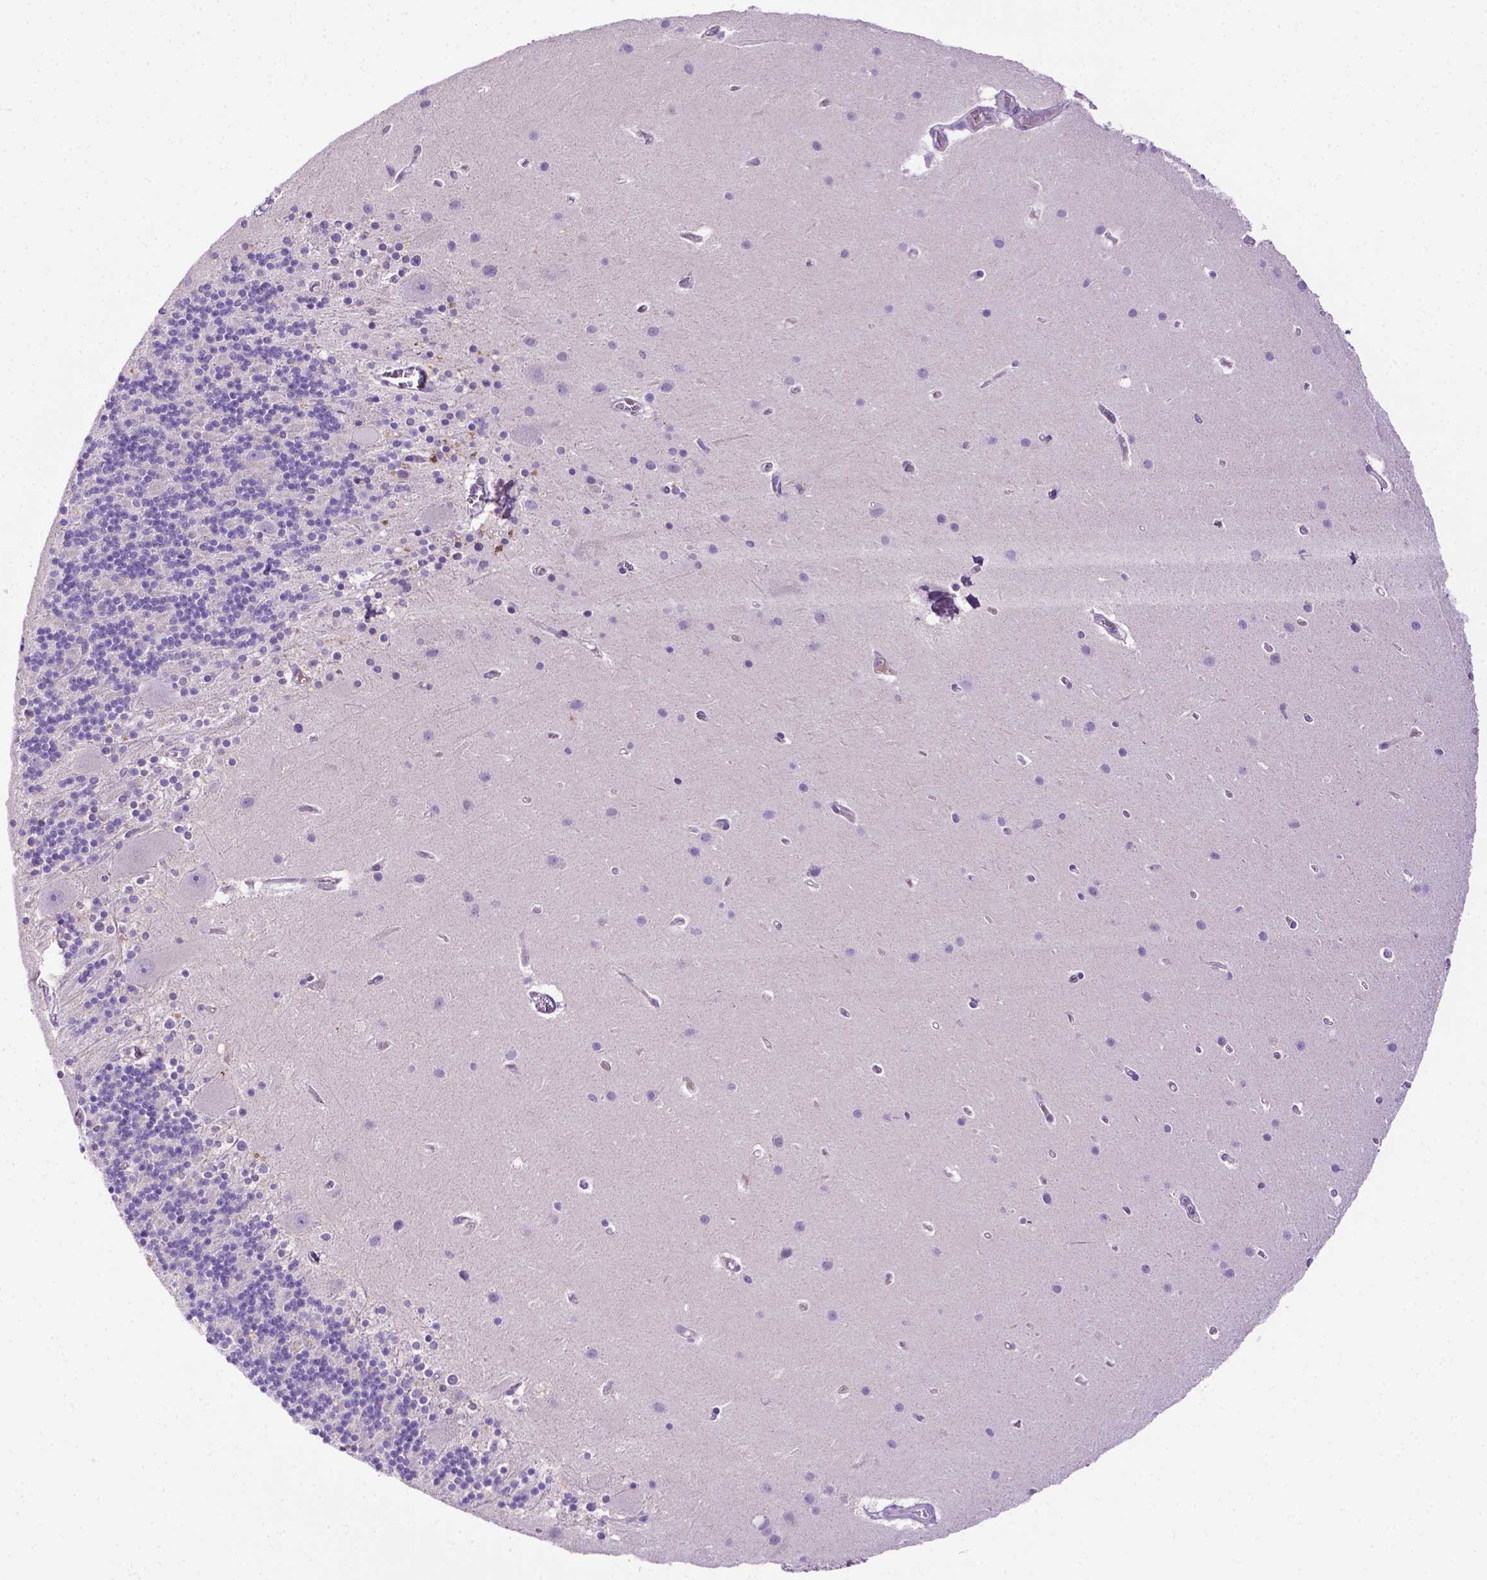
{"staining": {"intensity": "negative", "quantity": "none", "location": "none"}, "tissue": "cerebellum", "cell_type": "Cells in granular layer", "image_type": "normal", "snomed": [{"axis": "morphology", "description": "Normal tissue, NOS"}, {"axis": "topography", "description": "Cerebellum"}], "caption": "High power microscopy photomicrograph of an immunohistochemistry (IHC) photomicrograph of benign cerebellum, revealing no significant positivity in cells in granular layer. The staining is performed using DAB brown chromogen with nuclei counter-stained in using hematoxylin.", "gene": "MMP27", "patient": {"sex": "male", "age": 70}}